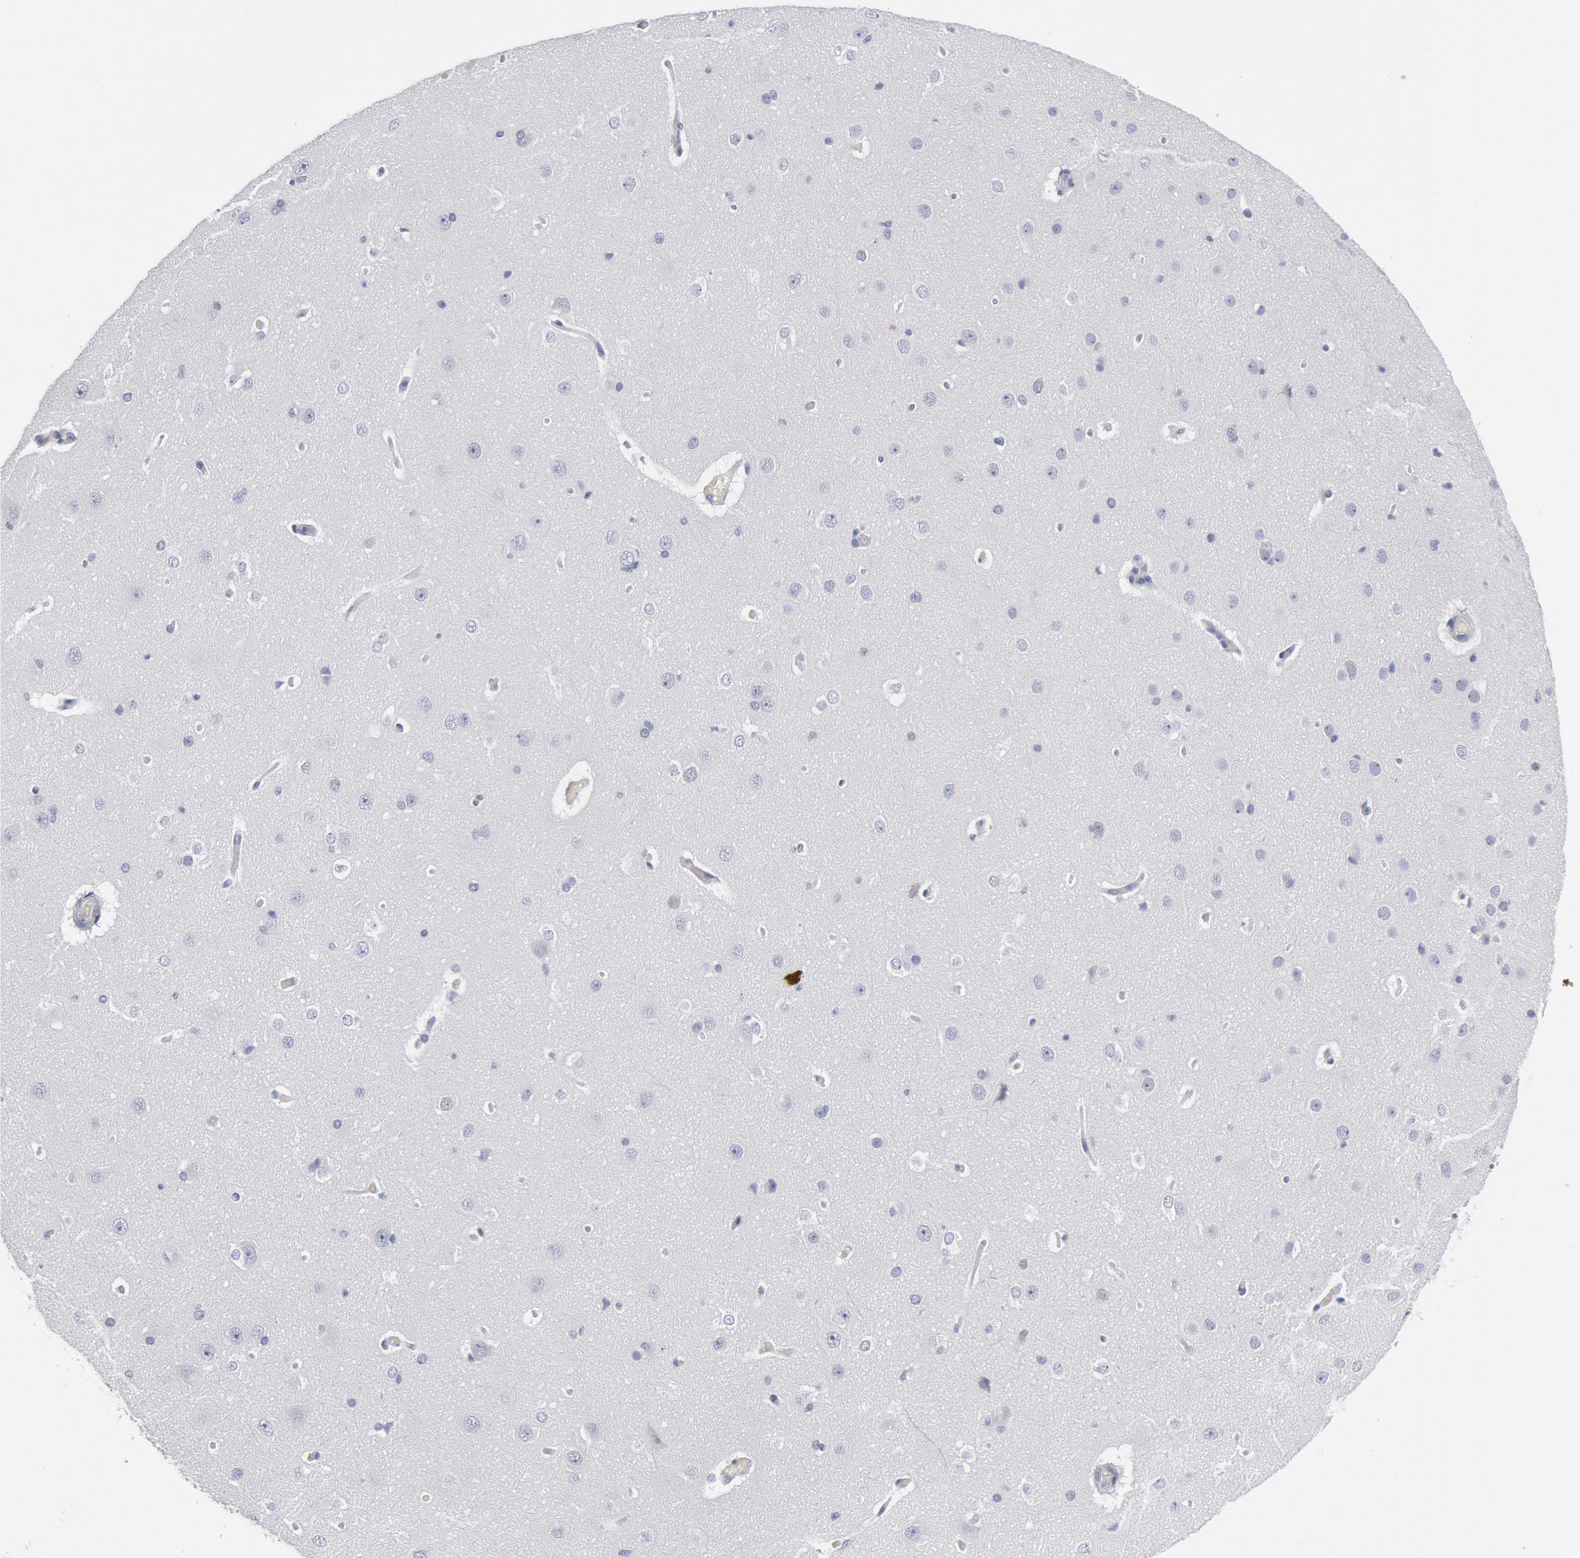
{"staining": {"intensity": "negative", "quantity": "none", "location": "none"}, "tissue": "cerebral cortex", "cell_type": "Endothelial cells", "image_type": "normal", "snomed": [{"axis": "morphology", "description": "Normal tissue, NOS"}, {"axis": "topography", "description": "Cerebral cortex"}], "caption": "Immunohistochemistry photomicrograph of normal cerebral cortex: human cerebral cortex stained with DAB exhibits no significant protein staining in endothelial cells.", "gene": "FOXA2", "patient": {"sex": "female", "age": 45}}